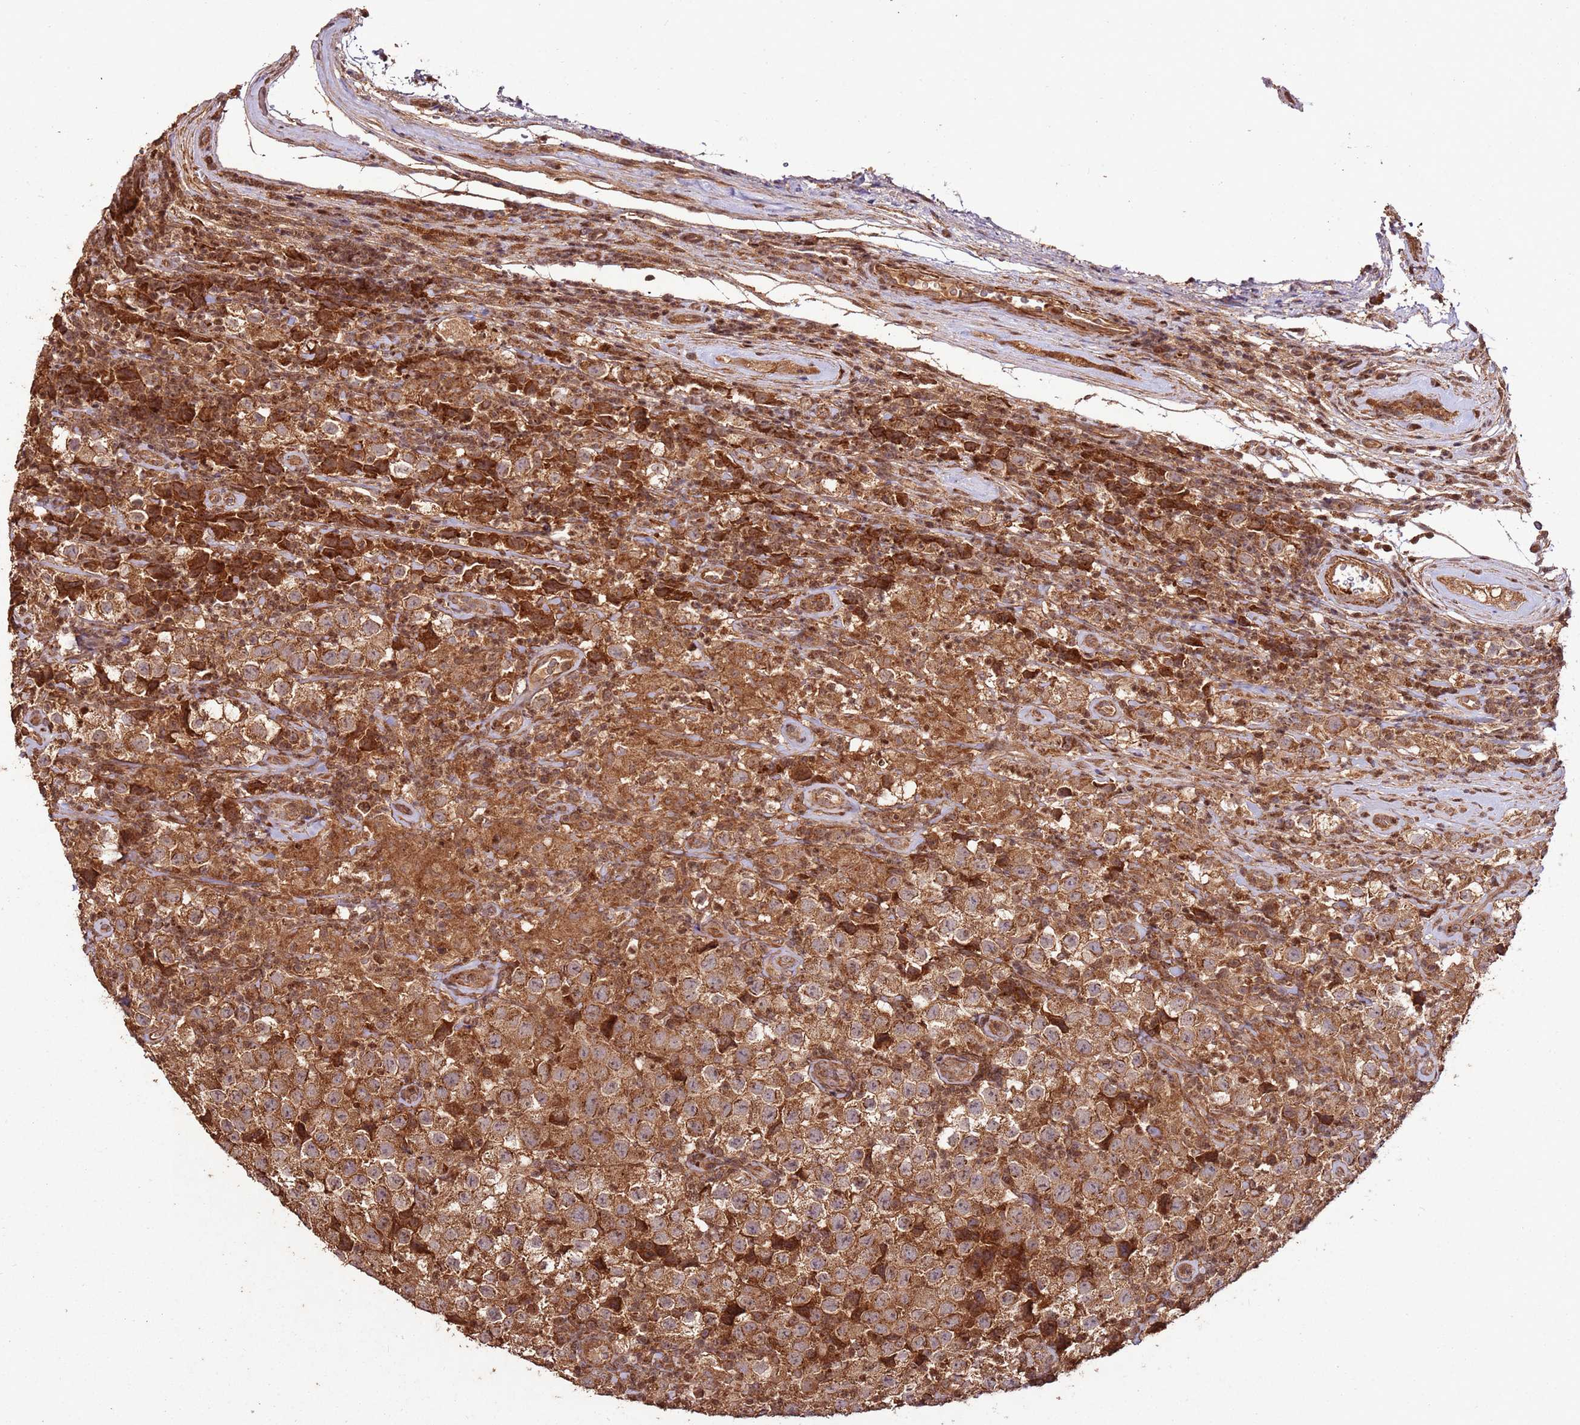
{"staining": {"intensity": "strong", "quantity": ">75%", "location": "cytoplasmic/membranous"}, "tissue": "testis cancer", "cell_type": "Tumor cells", "image_type": "cancer", "snomed": [{"axis": "morphology", "description": "Seminoma, NOS"}, {"axis": "morphology", "description": "Carcinoma, Embryonal, NOS"}, {"axis": "topography", "description": "Testis"}], "caption": "Embryonal carcinoma (testis) tissue reveals strong cytoplasmic/membranous expression in approximately >75% of tumor cells", "gene": "FAM186A", "patient": {"sex": "male", "age": 41}}